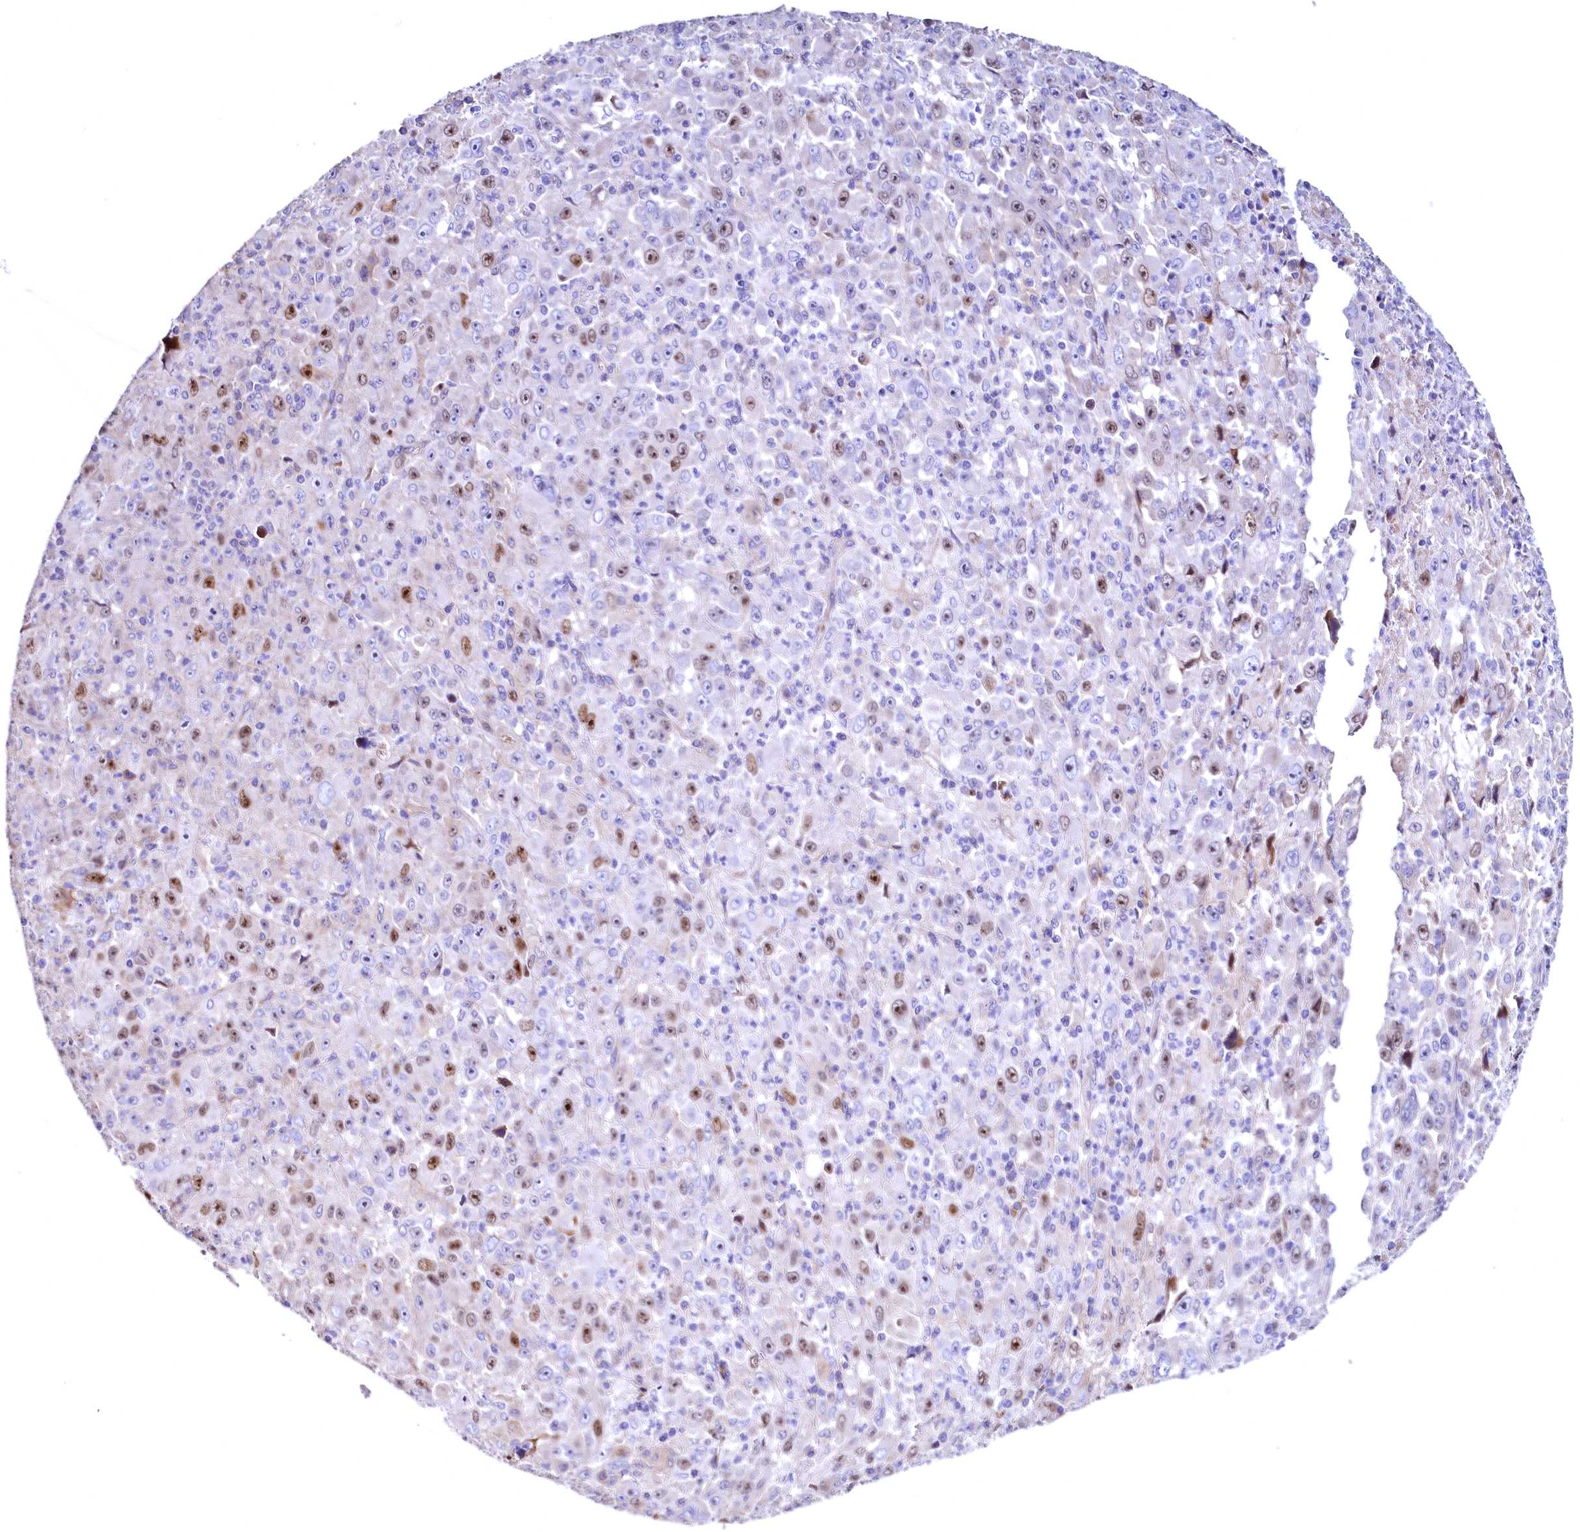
{"staining": {"intensity": "moderate", "quantity": "25%-75%", "location": "nuclear"}, "tissue": "melanoma", "cell_type": "Tumor cells", "image_type": "cancer", "snomed": [{"axis": "morphology", "description": "Malignant melanoma, Metastatic site"}, {"axis": "topography", "description": "Skin"}], "caption": "IHC (DAB (3,3'-diaminobenzidine)) staining of melanoma exhibits moderate nuclear protein staining in approximately 25%-75% of tumor cells.", "gene": "WNT8A", "patient": {"sex": "female", "age": 56}}